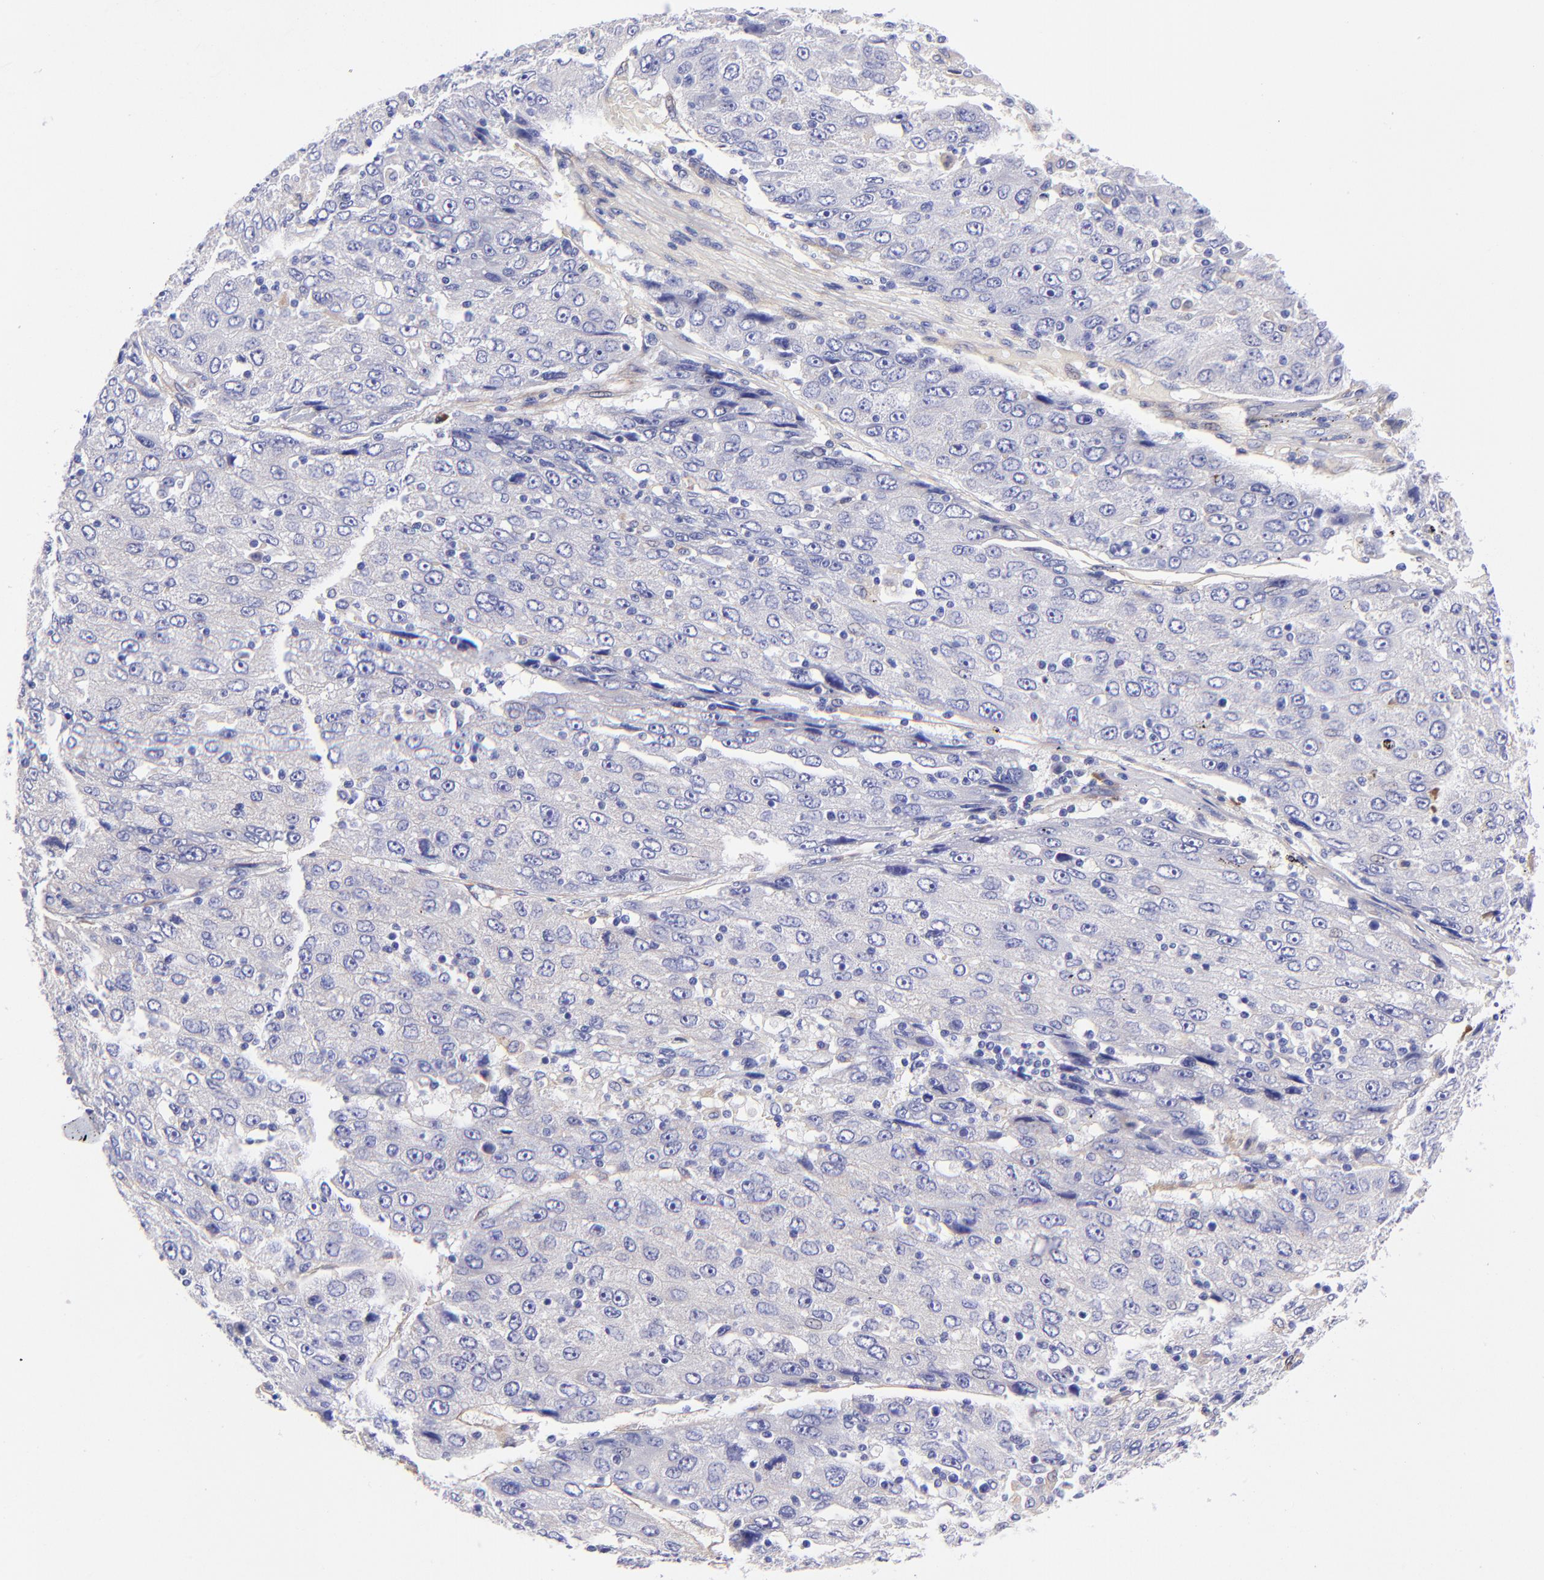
{"staining": {"intensity": "negative", "quantity": "none", "location": "none"}, "tissue": "liver cancer", "cell_type": "Tumor cells", "image_type": "cancer", "snomed": [{"axis": "morphology", "description": "Carcinoma, Hepatocellular, NOS"}, {"axis": "topography", "description": "Liver"}], "caption": "Immunohistochemistry of liver hepatocellular carcinoma exhibits no expression in tumor cells.", "gene": "PPFIBP1", "patient": {"sex": "male", "age": 49}}